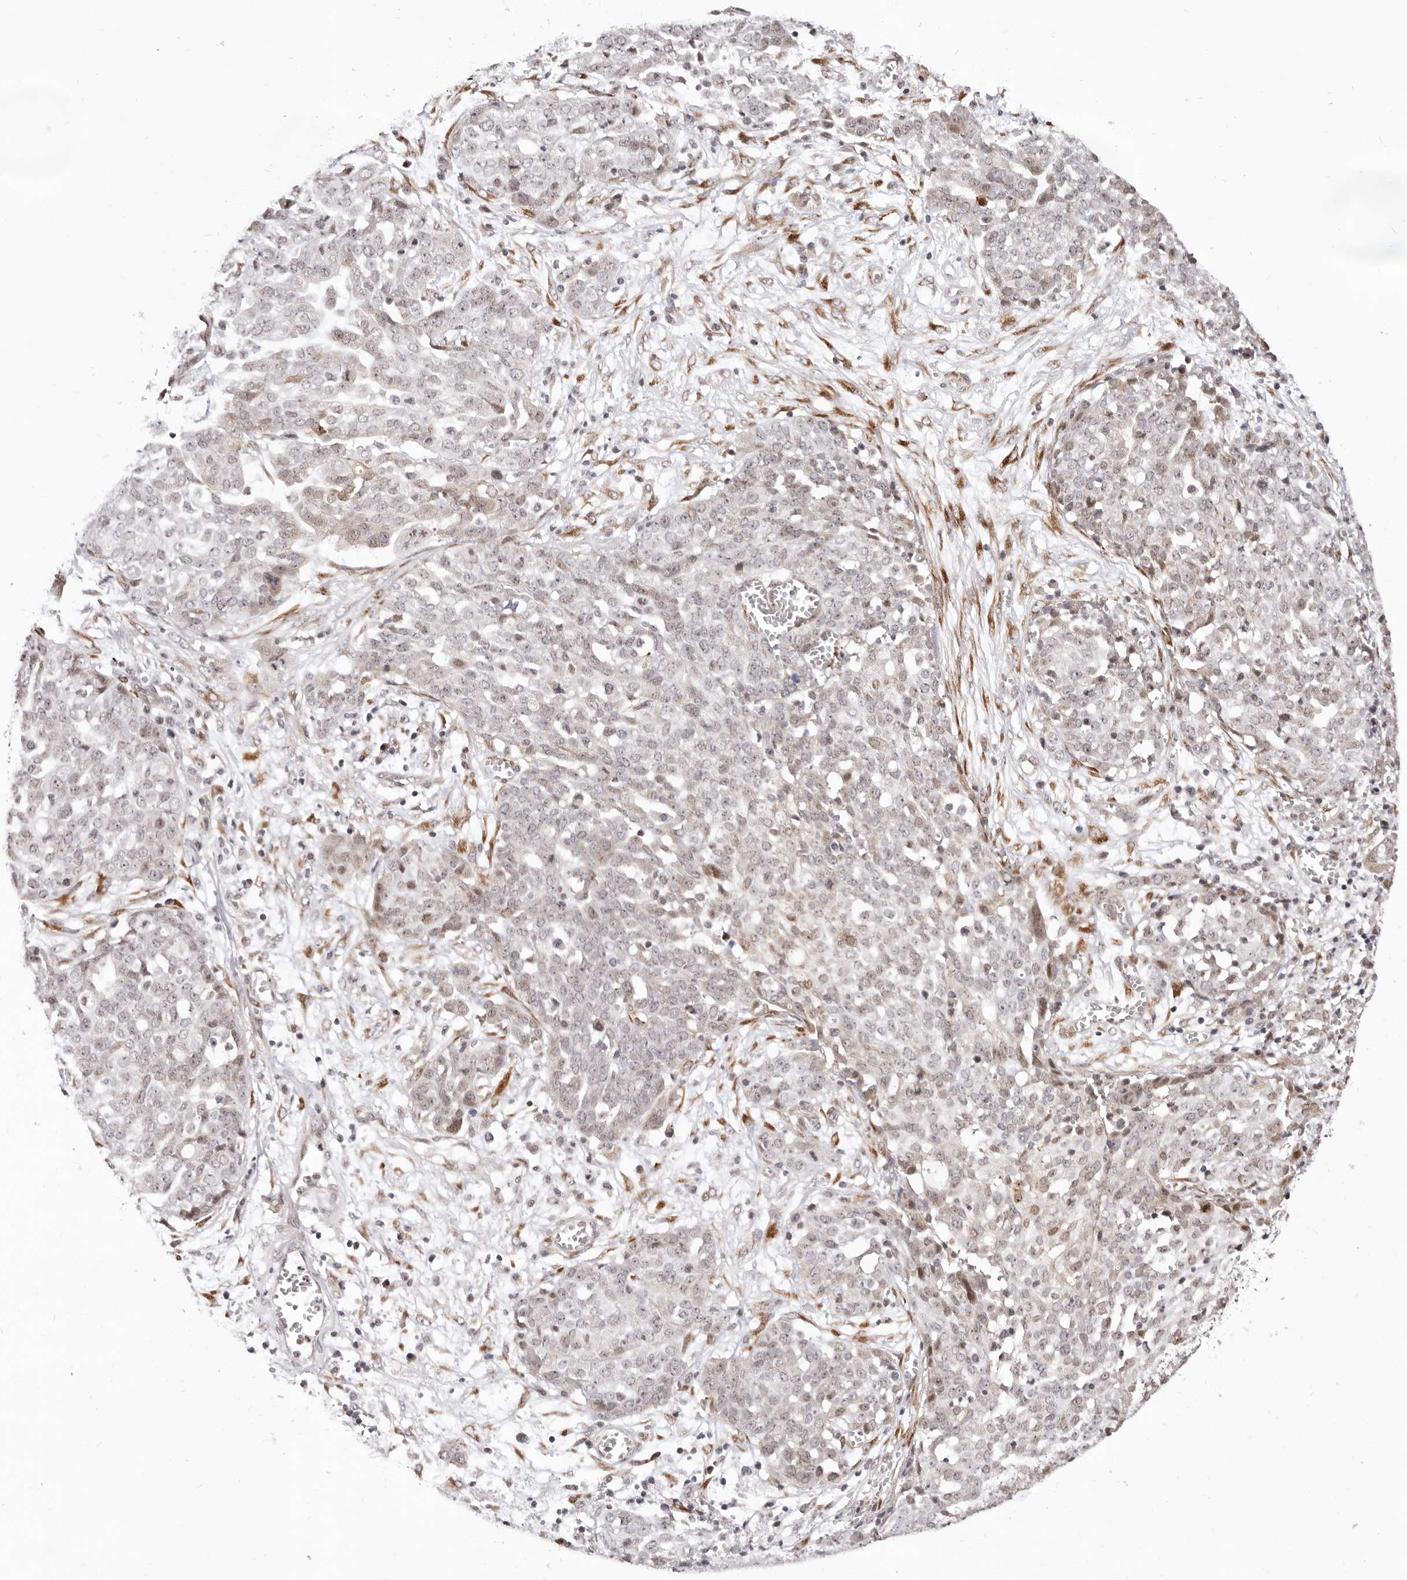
{"staining": {"intensity": "negative", "quantity": "none", "location": "none"}, "tissue": "ovarian cancer", "cell_type": "Tumor cells", "image_type": "cancer", "snomed": [{"axis": "morphology", "description": "Cystadenocarcinoma, serous, NOS"}, {"axis": "topography", "description": "Soft tissue"}, {"axis": "topography", "description": "Ovary"}], "caption": "Immunohistochemistry (IHC) of ovarian cancer exhibits no staining in tumor cells. (DAB immunohistochemistry (IHC), high magnification).", "gene": "SRCAP", "patient": {"sex": "female", "age": 57}}